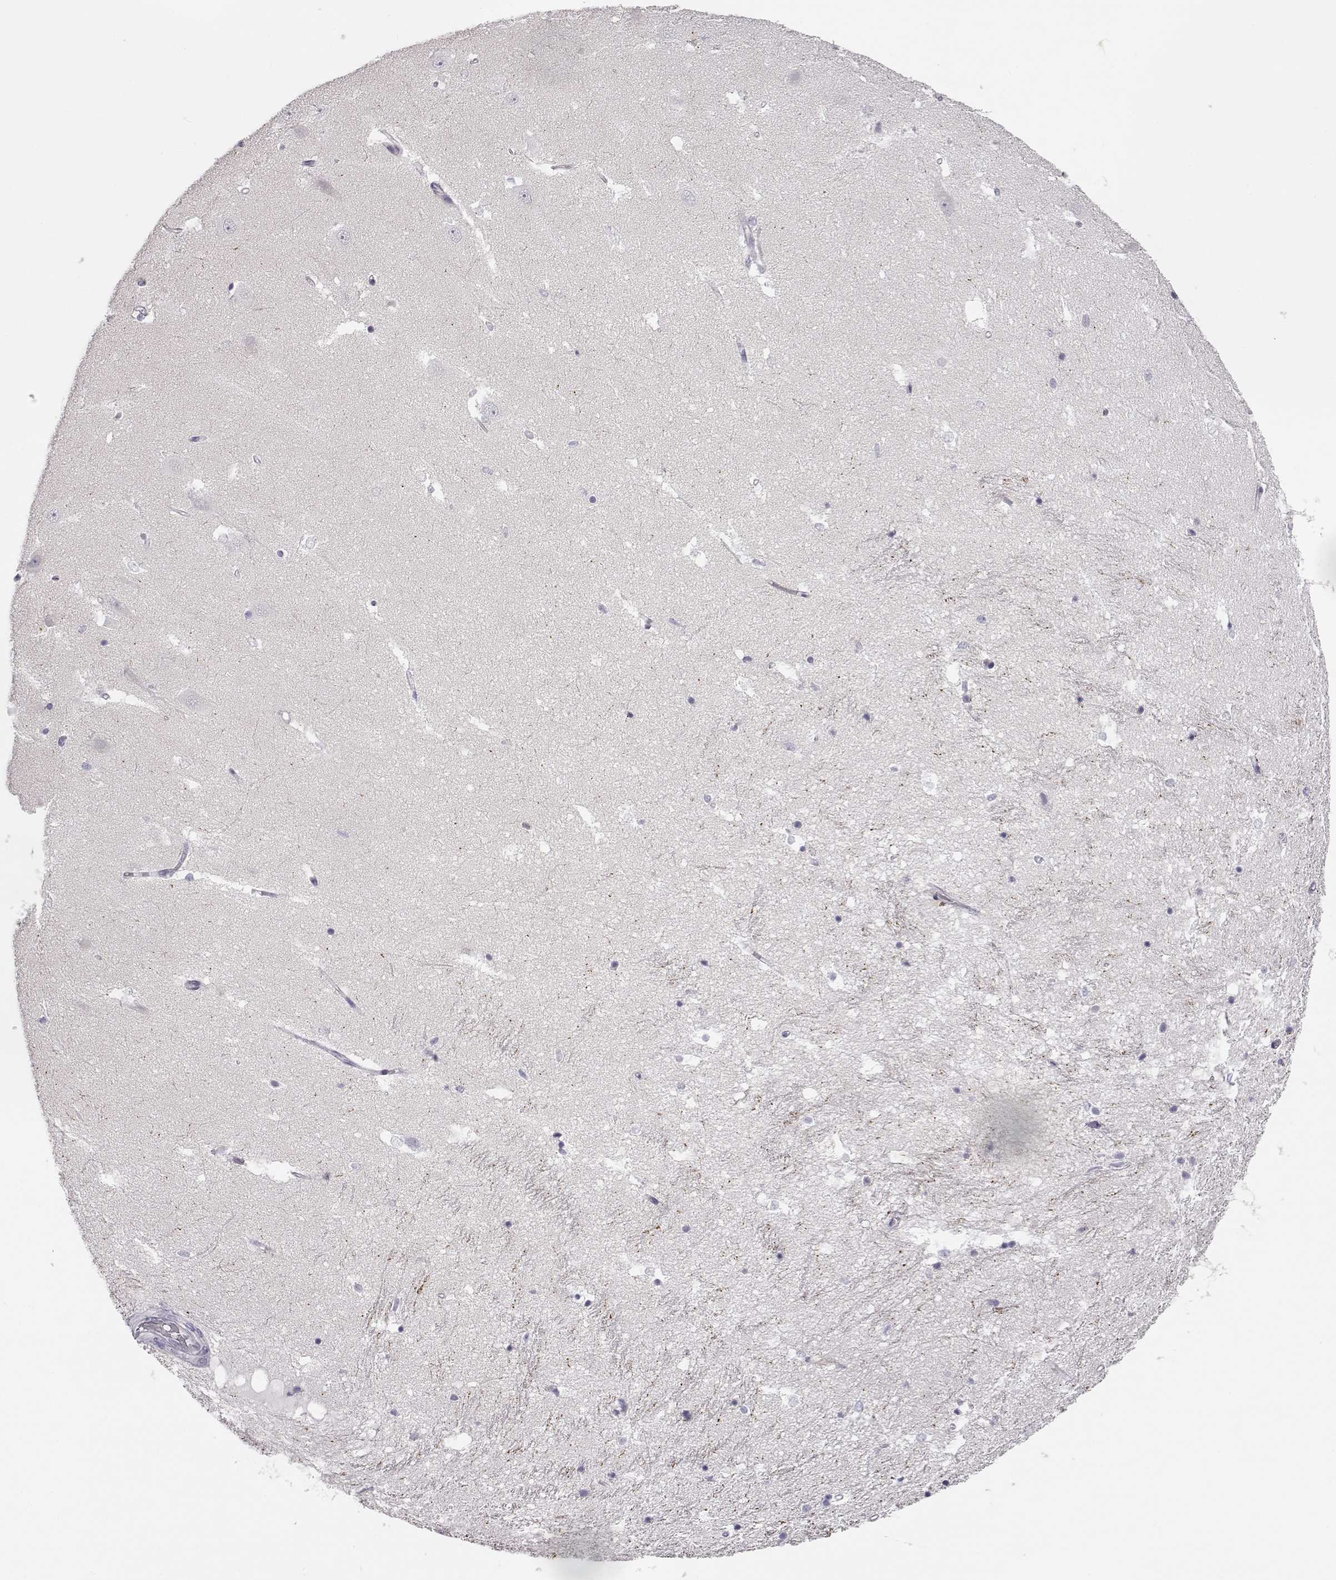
{"staining": {"intensity": "negative", "quantity": "none", "location": "none"}, "tissue": "hippocampus", "cell_type": "Glial cells", "image_type": "normal", "snomed": [{"axis": "morphology", "description": "Normal tissue, NOS"}, {"axis": "topography", "description": "Hippocampus"}], "caption": "Immunohistochemistry (IHC) photomicrograph of normal hippocampus: human hippocampus stained with DAB (3,3'-diaminobenzidine) displays no significant protein positivity in glial cells.", "gene": "MYCBPAP", "patient": {"sex": "male", "age": 44}}